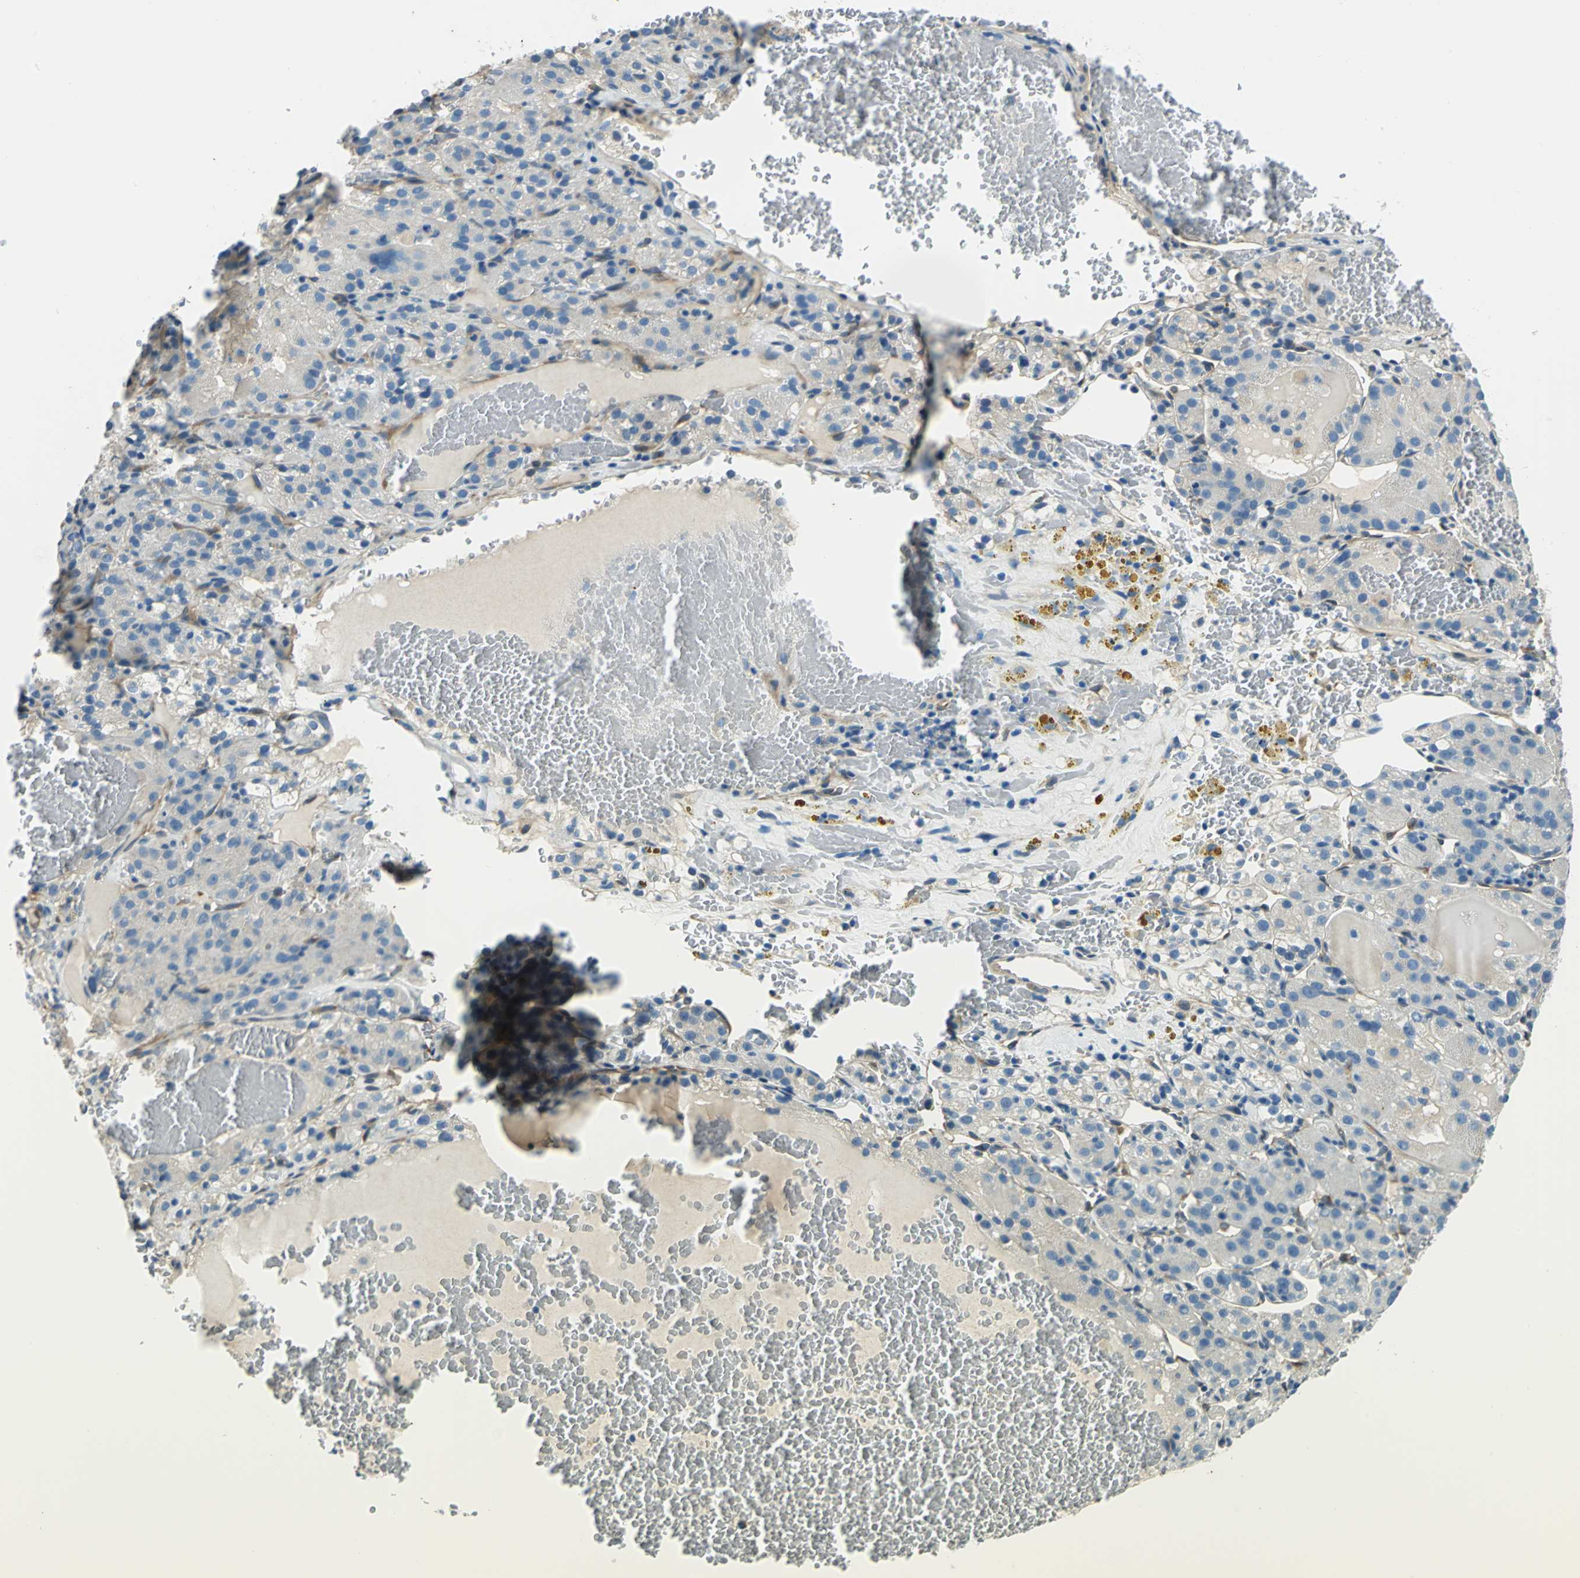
{"staining": {"intensity": "negative", "quantity": "none", "location": "none"}, "tissue": "renal cancer", "cell_type": "Tumor cells", "image_type": "cancer", "snomed": [{"axis": "morphology", "description": "Normal tissue, NOS"}, {"axis": "morphology", "description": "Adenocarcinoma, NOS"}, {"axis": "topography", "description": "Kidney"}], "caption": "Immunohistochemistry micrograph of human renal cancer stained for a protein (brown), which demonstrates no staining in tumor cells.", "gene": "CDC42EP1", "patient": {"sex": "male", "age": 61}}